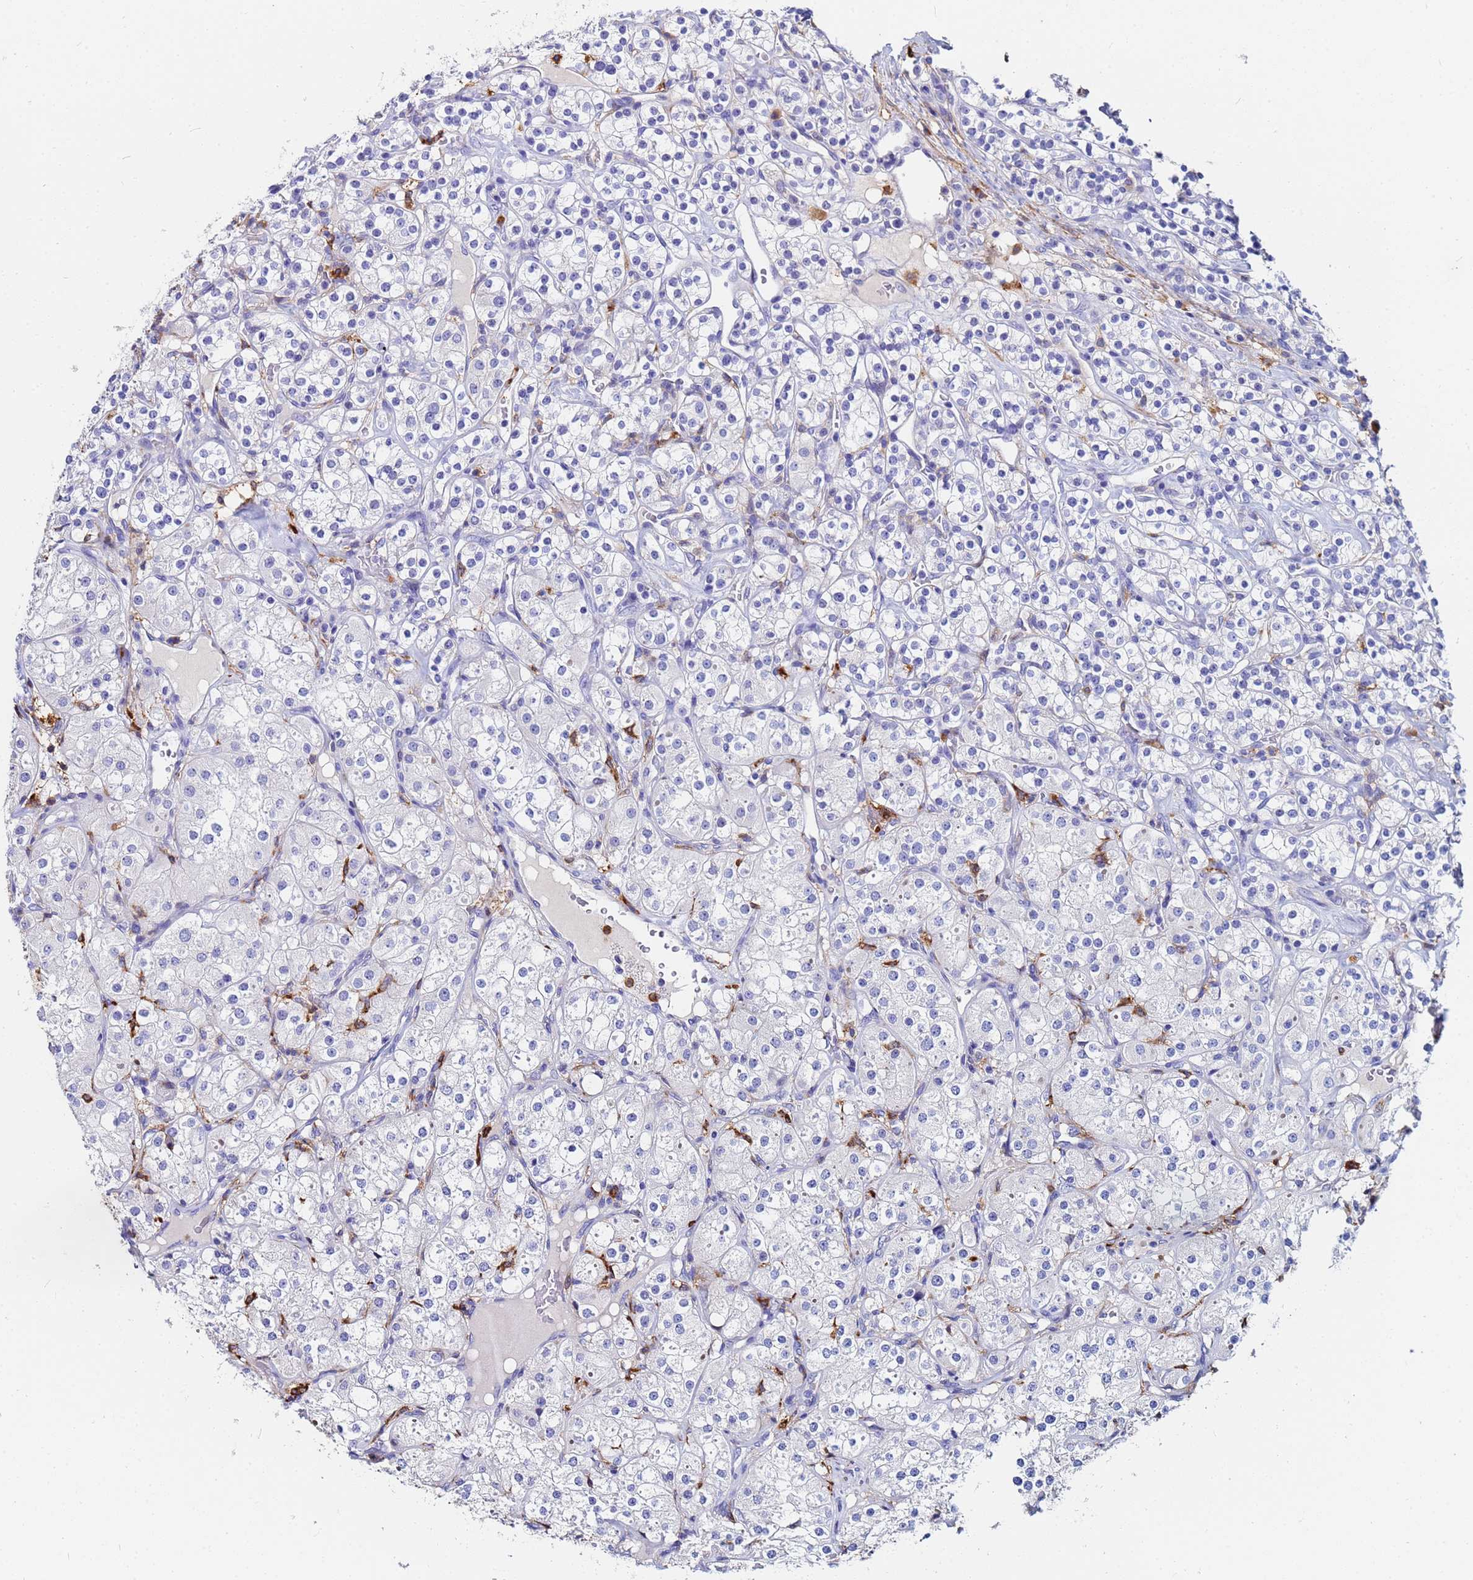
{"staining": {"intensity": "negative", "quantity": "none", "location": "none"}, "tissue": "renal cancer", "cell_type": "Tumor cells", "image_type": "cancer", "snomed": [{"axis": "morphology", "description": "Adenocarcinoma, NOS"}, {"axis": "topography", "description": "Kidney"}], "caption": "This is a histopathology image of IHC staining of renal cancer, which shows no staining in tumor cells.", "gene": "BASP1", "patient": {"sex": "male", "age": 77}}